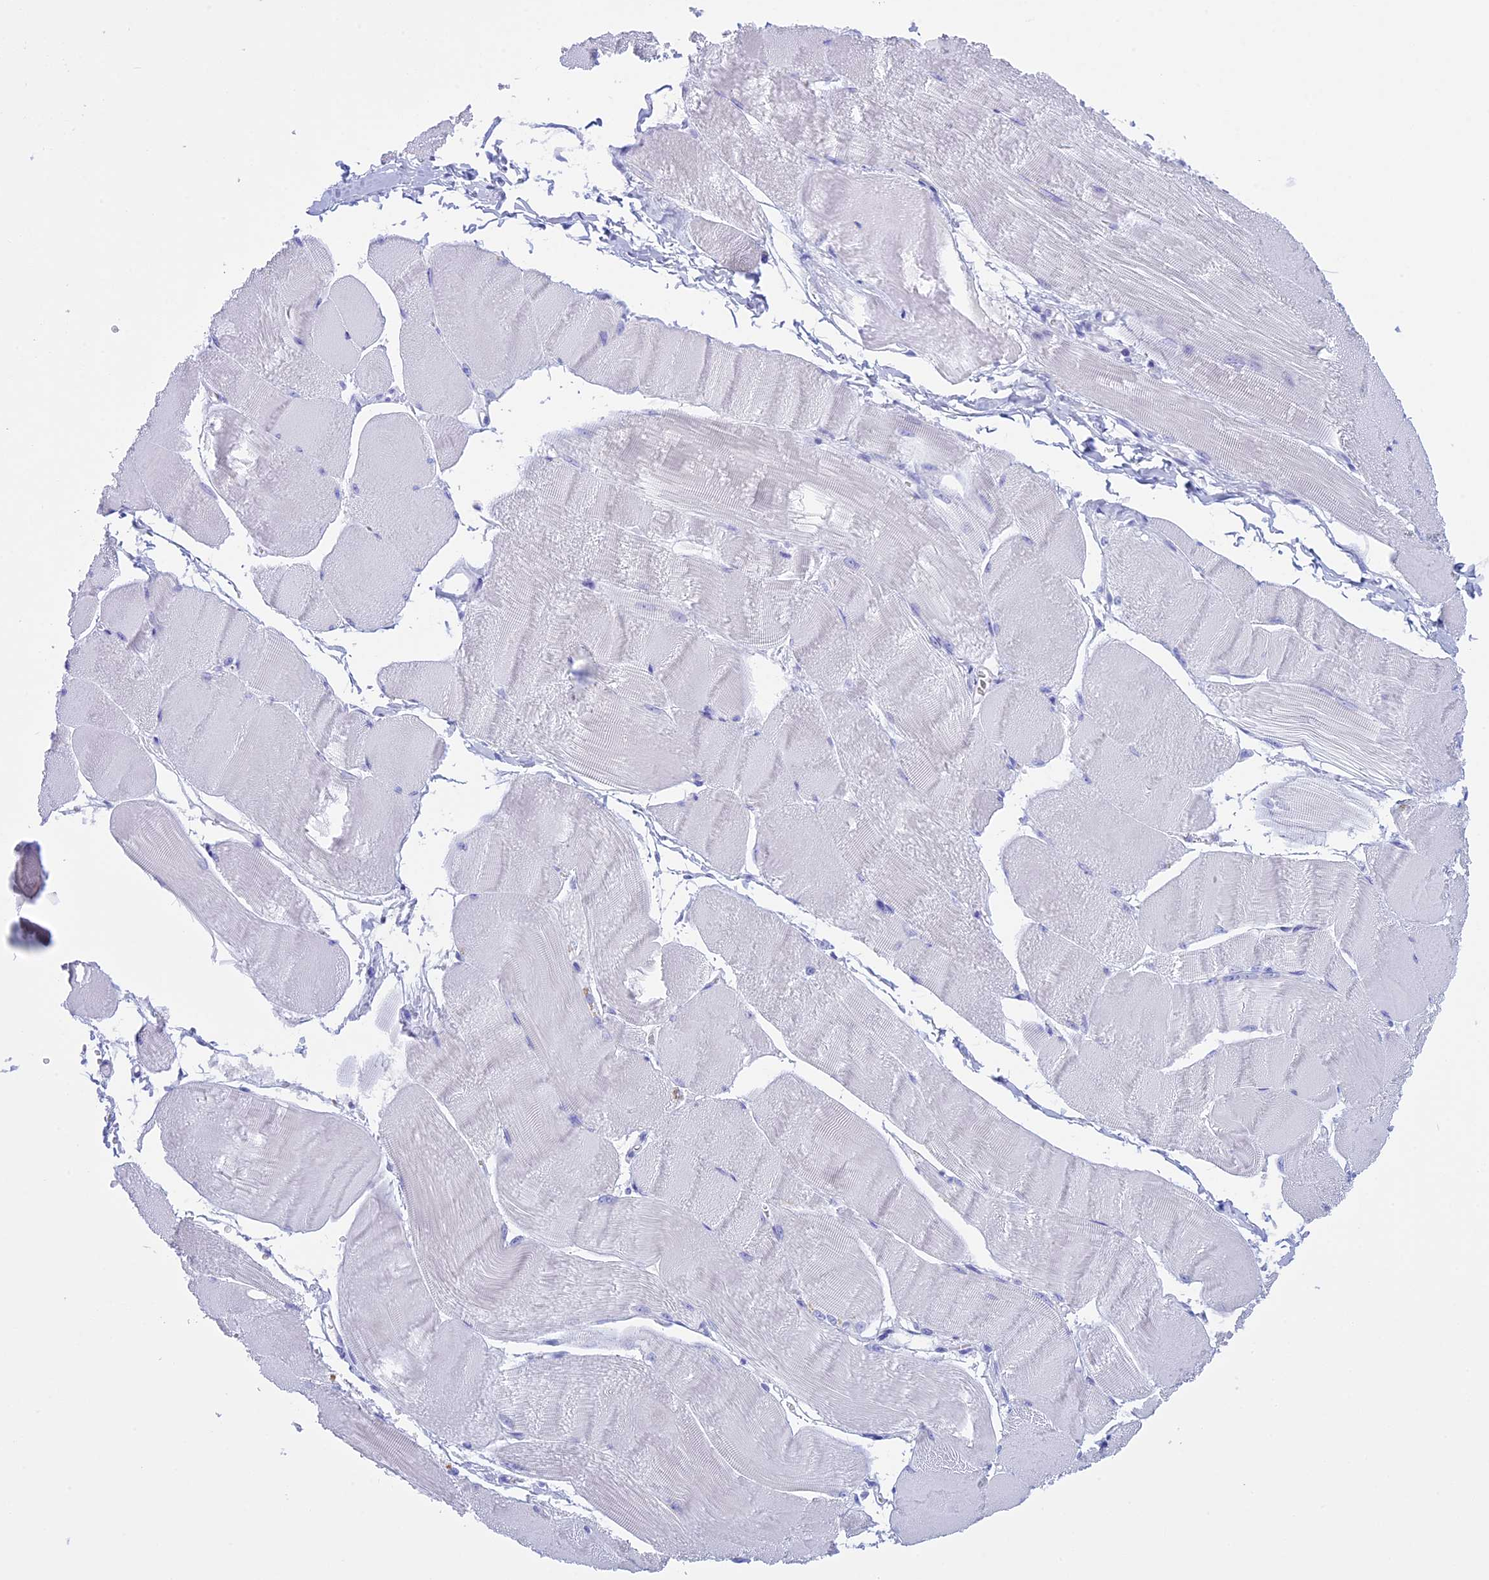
{"staining": {"intensity": "negative", "quantity": "none", "location": "none"}, "tissue": "skeletal muscle", "cell_type": "Myocytes", "image_type": "normal", "snomed": [{"axis": "morphology", "description": "Normal tissue, NOS"}, {"axis": "morphology", "description": "Basal cell carcinoma"}, {"axis": "topography", "description": "Skeletal muscle"}], "caption": "IHC photomicrograph of unremarkable human skeletal muscle stained for a protein (brown), which displays no positivity in myocytes.", "gene": "BRI3", "patient": {"sex": "female", "age": 64}}